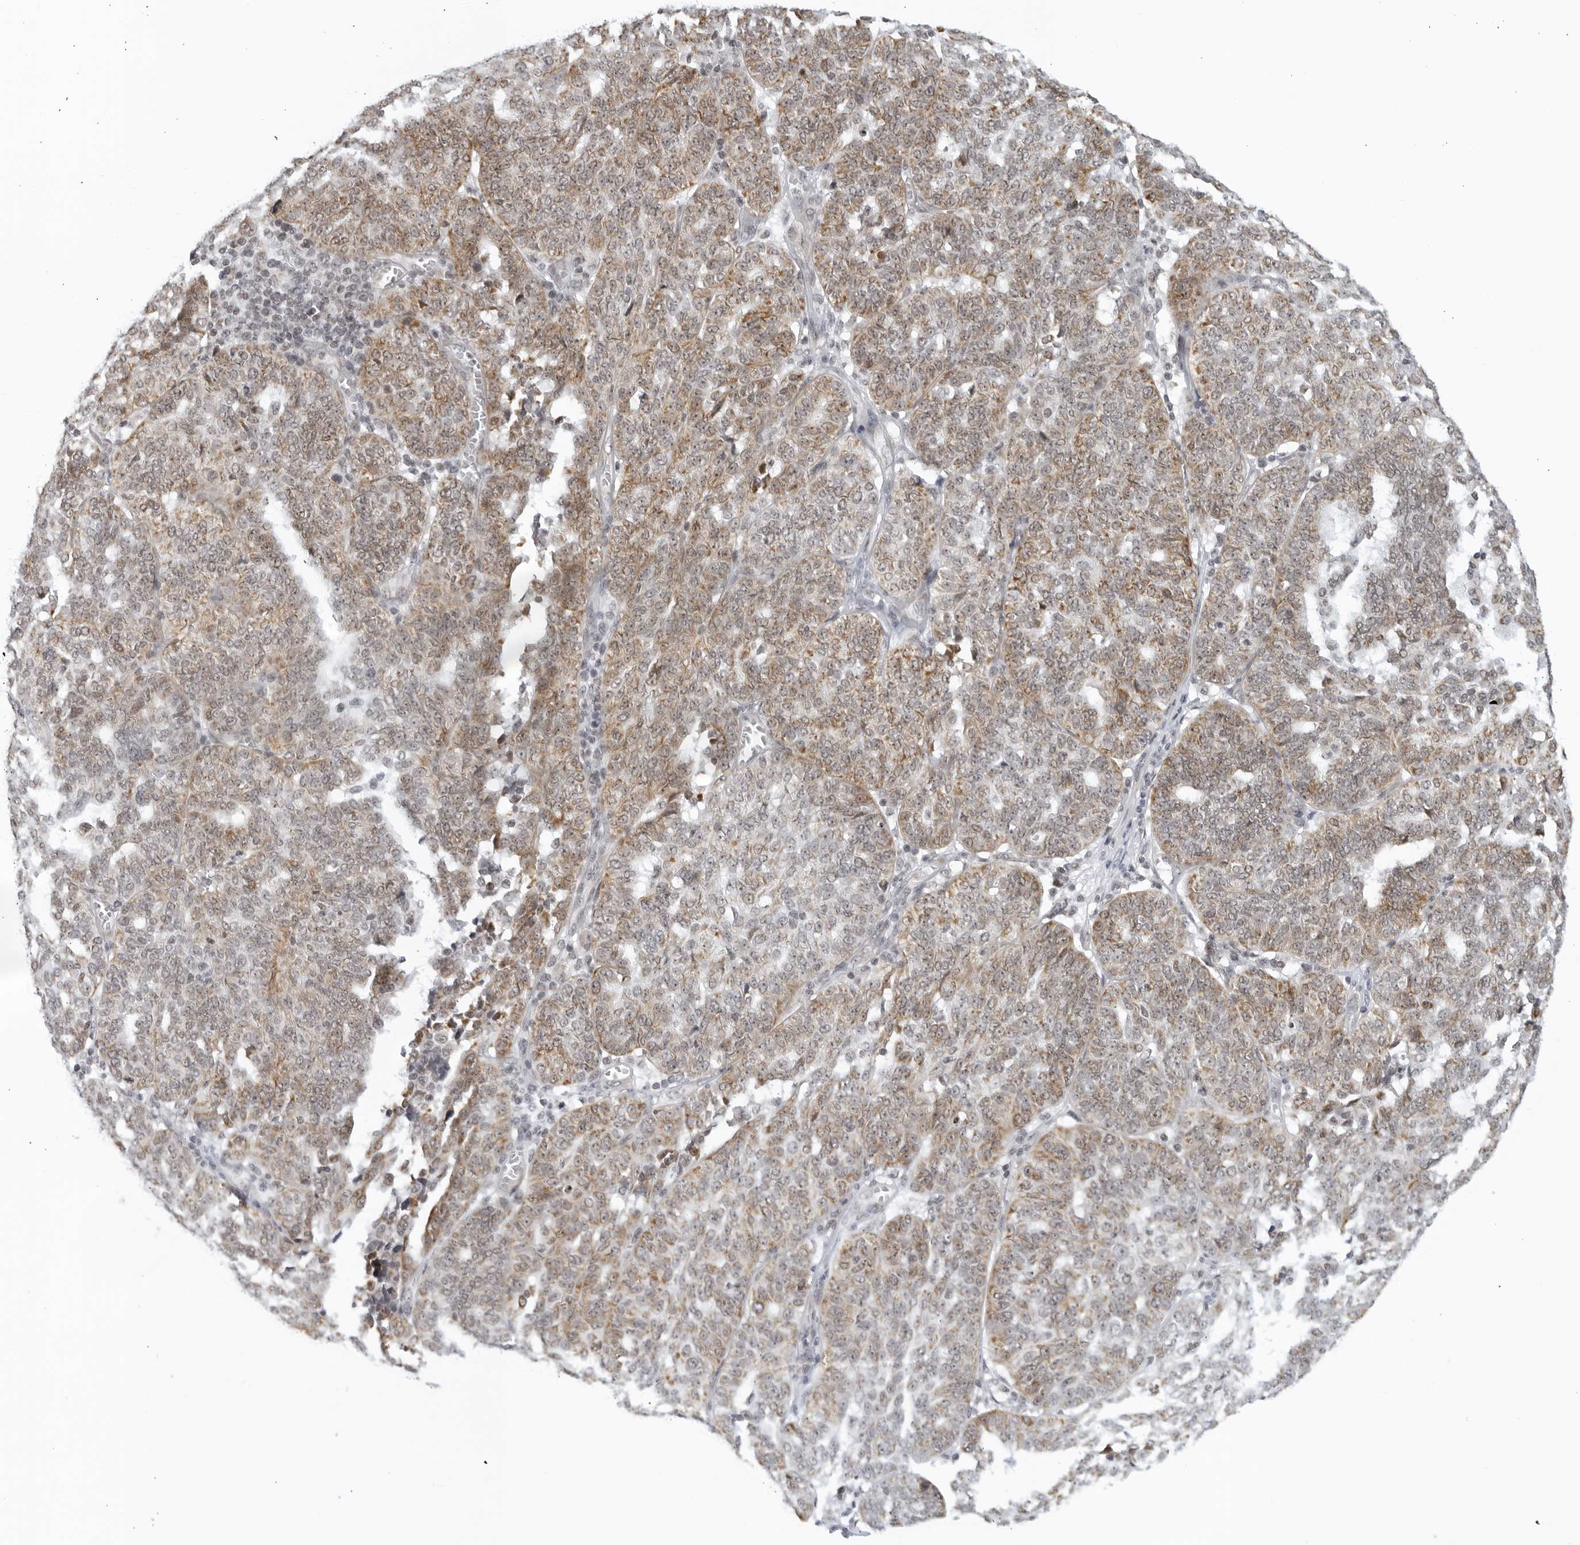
{"staining": {"intensity": "weak", "quantity": "25%-75%", "location": "cytoplasmic/membranous"}, "tissue": "ovarian cancer", "cell_type": "Tumor cells", "image_type": "cancer", "snomed": [{"axis": "morphology", "description": "Cystadenocarcinoma, serous, NOS"}, {"axis": "topography", "description": "Ovary"}], "caption": "Human ovarian cancer stained for a protein (brown) demonstrates weak cytoplasmic/membranous positive staining in about 25%-75% of tumor cells.", "gene": "RAB11FIP3", "patient": {"sex": "female", "age": 59}}